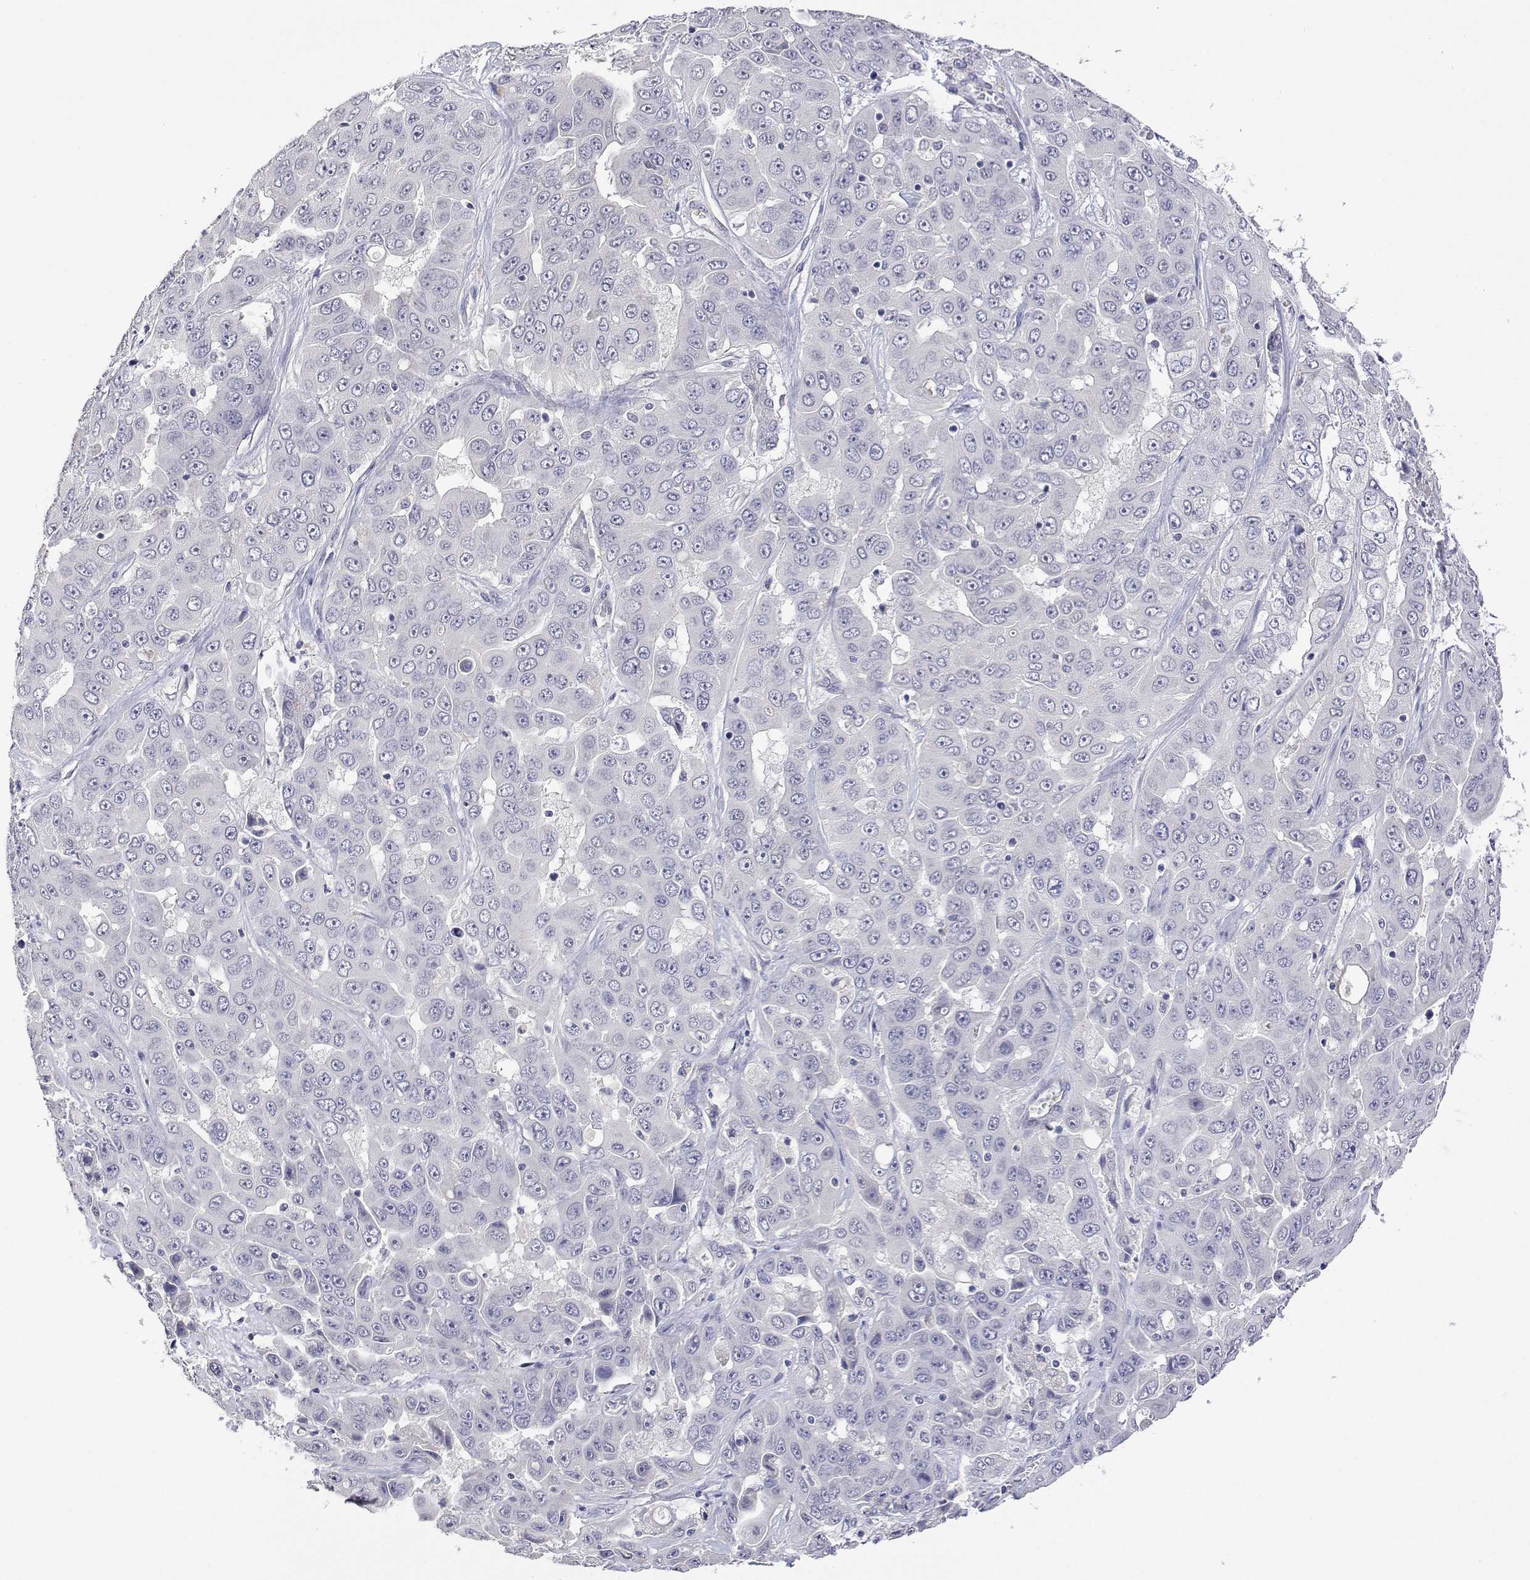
{"staining": {"intensity": "negative", "quantity": "none", "location": "none"}, "tissue": "liver cancer", "cell_type": "Tumor cells", "image_type": "cancer", "snomed": [{"axis": "morphology", "description": "Cholangiocarcinoma"}, {"axis": "topography", "description": "Liver"}], "caption": "Immunohistochemistry (IHC) image of cholangiocarcinoma (liver) stained for a protein (brown), which demonstrates no positivity in tumor cells.", "gene": "PLCB1", "patient": {"sex": "female", "age": 52}}